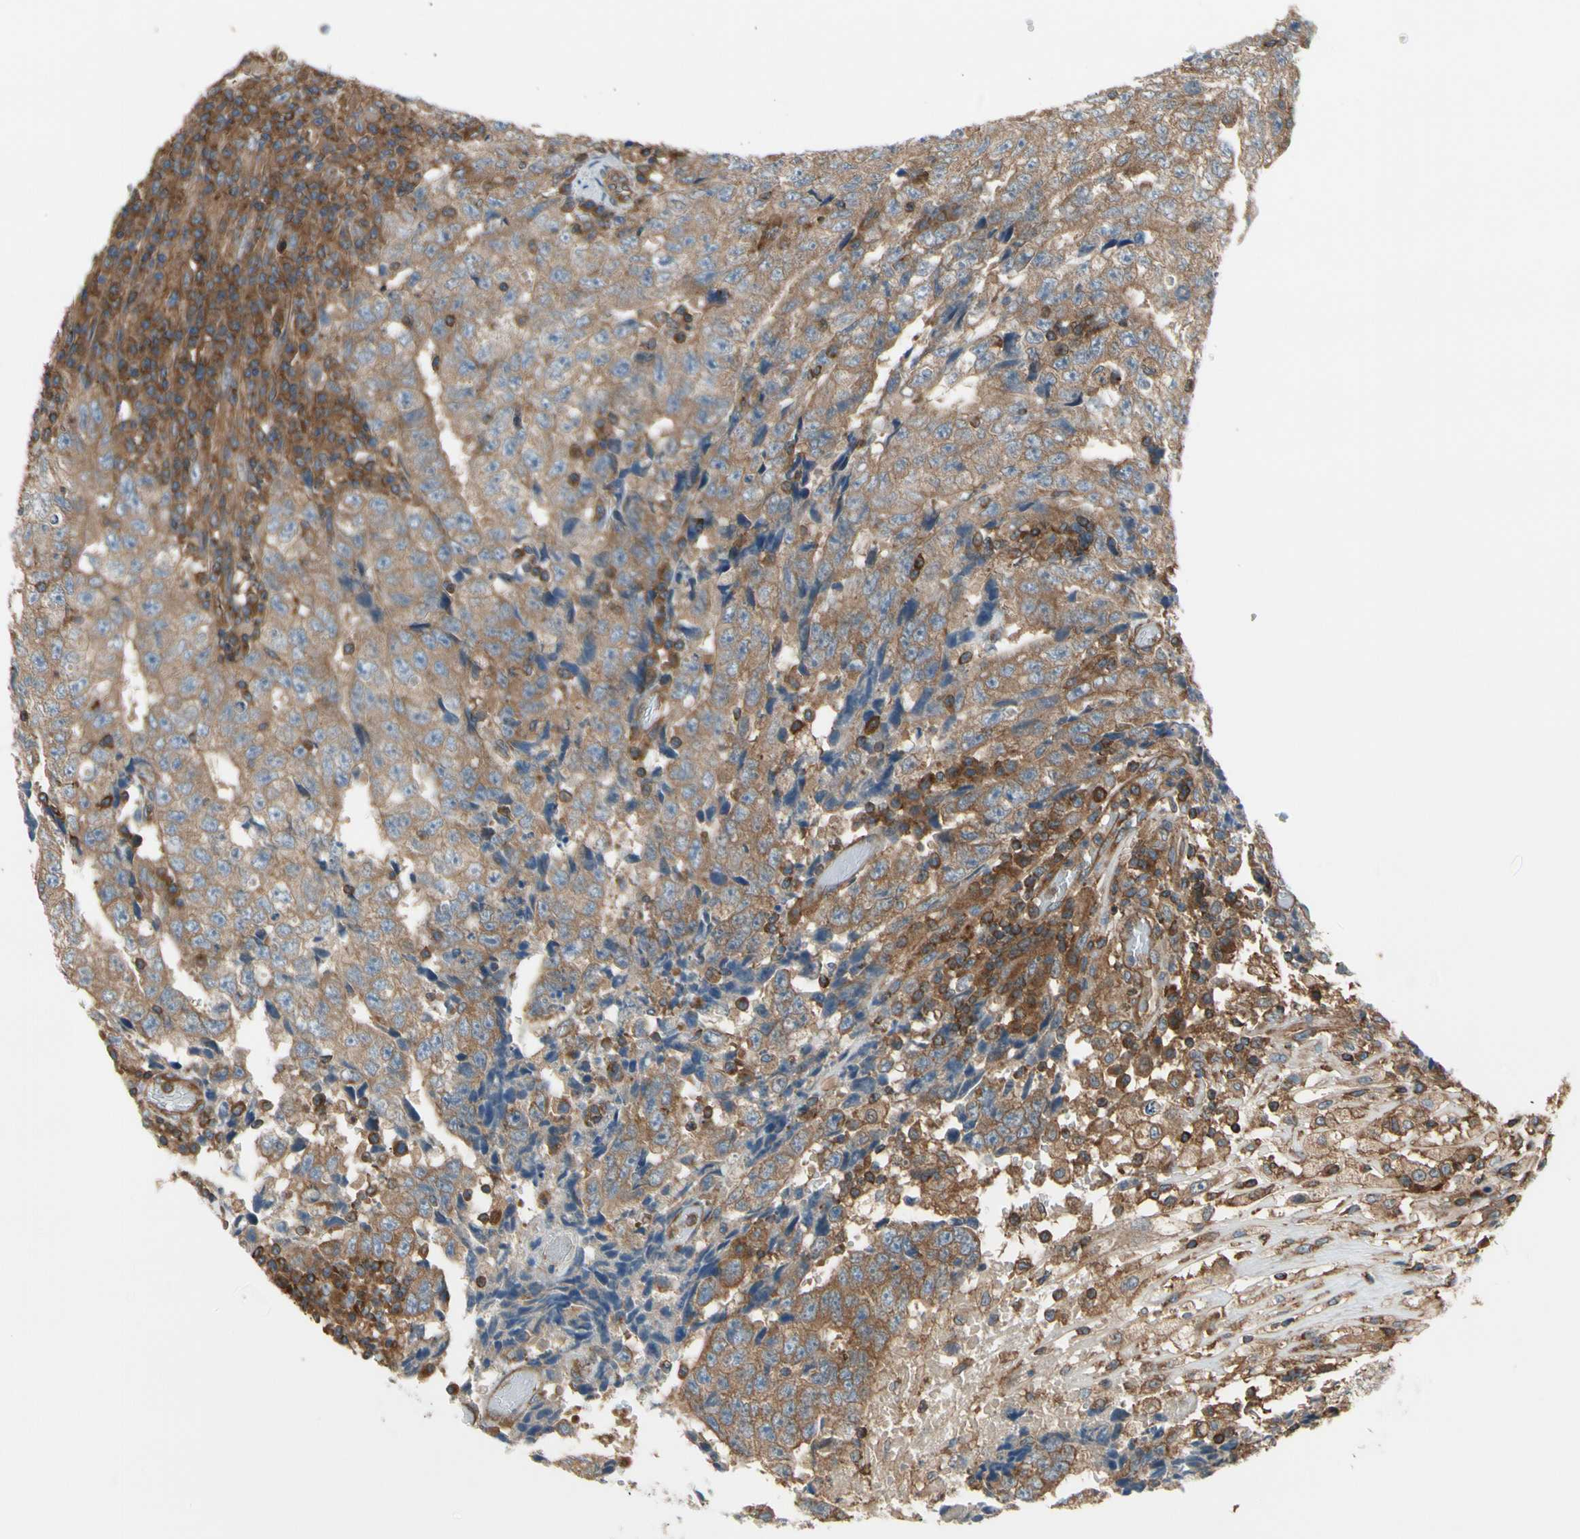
{"staining": {"intensity": "weak", "quantity": ">75%", "location": "cytoplasmic/membranous"}, "tissue": "testis cancer", "cell_type": "Tumor cells", "image_type": "cancer", "snomed": [{"axis": "morphology", "description": "Necrosis, NOS"}, {"axis": "morphology", "description": "Carcinoma, Embryonal, NOS"}, {"axis": "topography", "description": "Testis"}], "caption": "High-power microscopy captured an immunohistochemistry micrograph of testis embryonal carcinoma, revealing weak cytoplasmic/membranous positivity in approximately >75% of tumor cells.", "gene": "EPS15", "patient": {"sex": "male", "age": 19}}